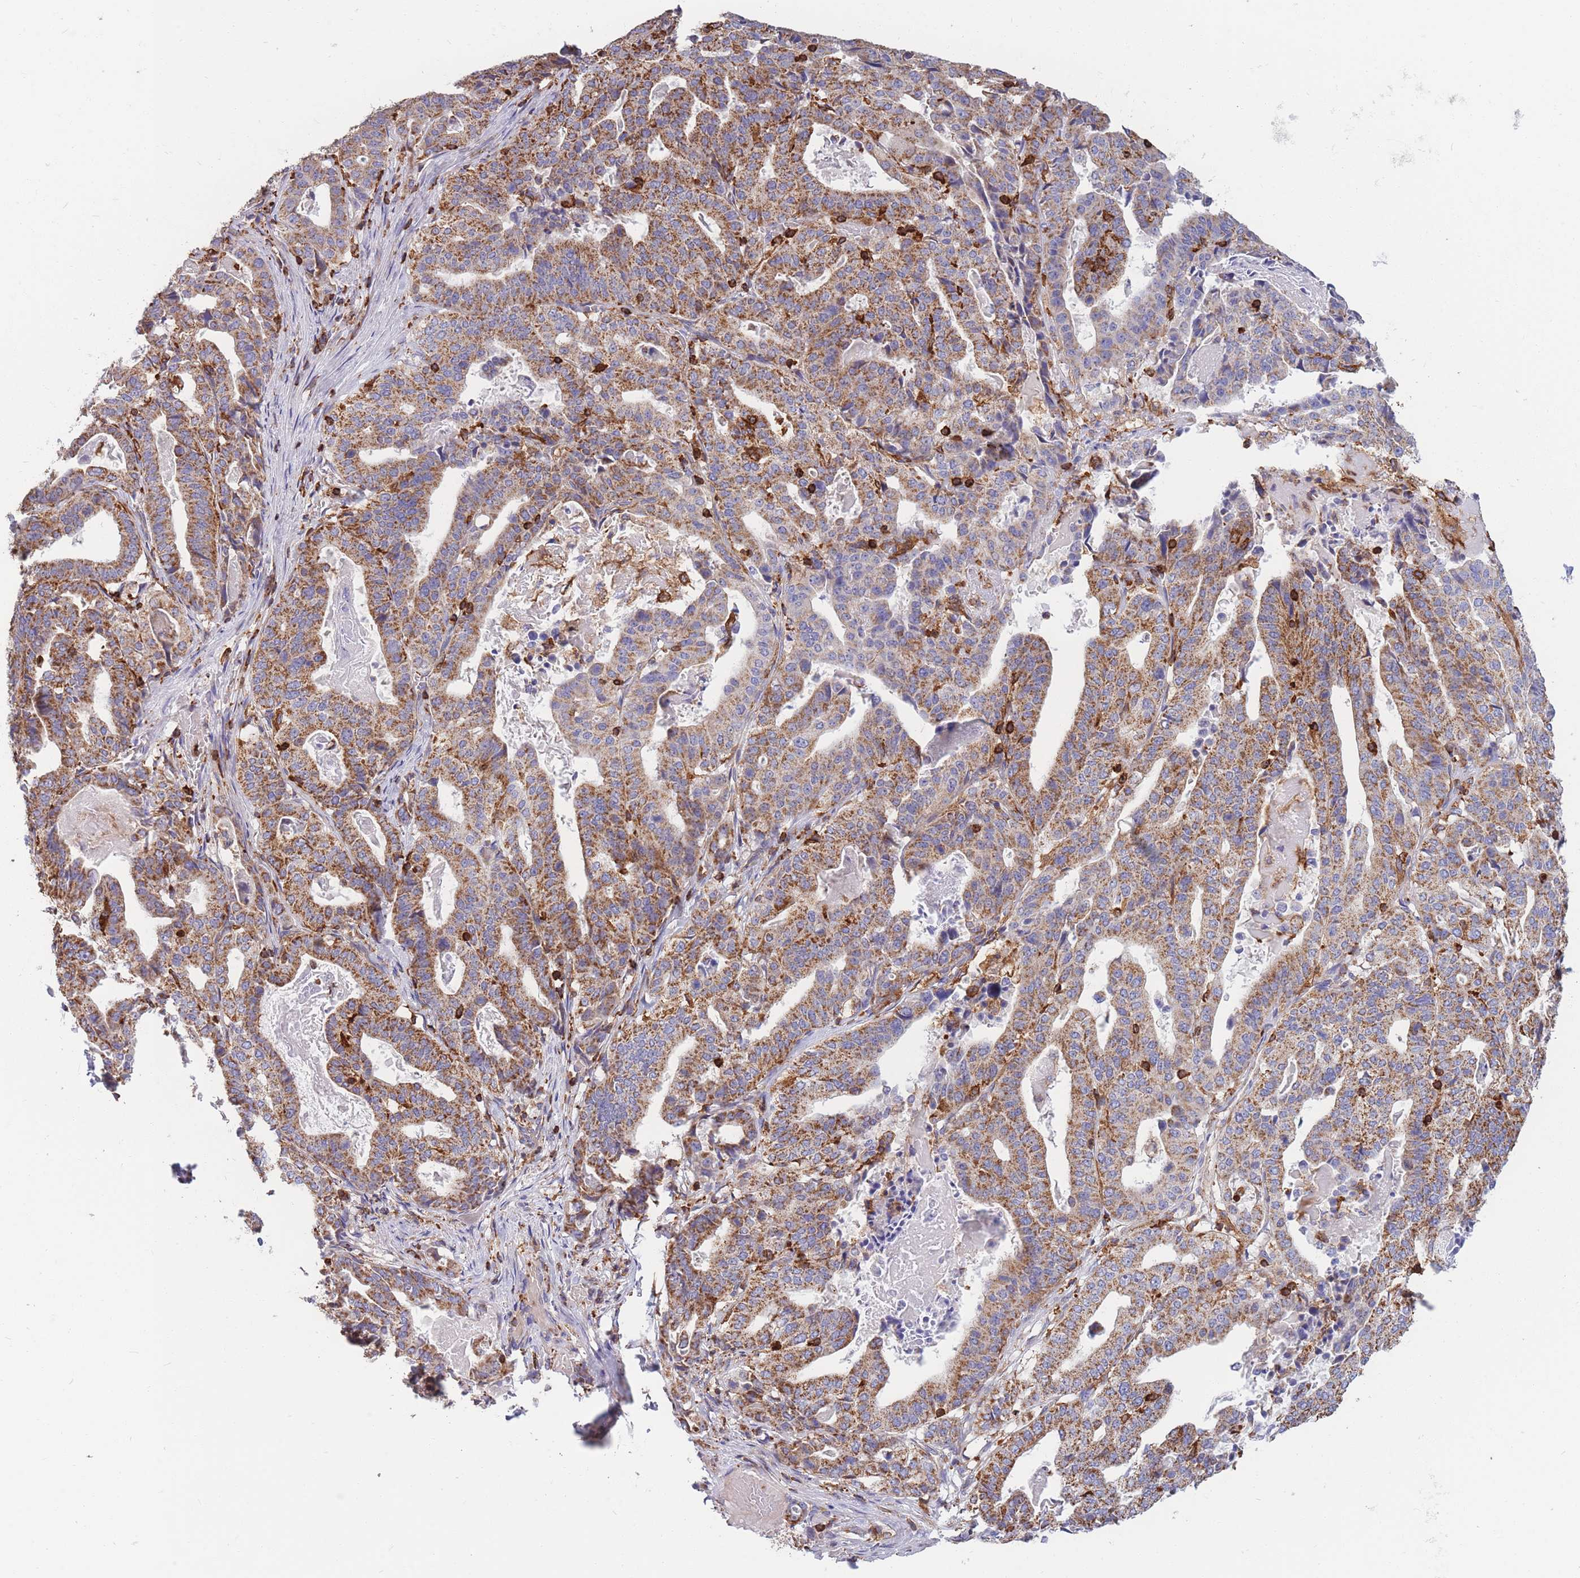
{"staining": {"intensity": "moderate", "quantity": ">75%", "location": "cytoplasmic/membranous"}, "tissue": "stomach cancer", "cell_type": "Tumor cells", "image_type": "cancer", "snomed": [{"axis": "morphology", "description": "Adenocarcinoma, NOS"}, {"axis": "topography", "description": "Stomach"}], "caption": "This is an image of immunohistochemistry (IHC) staining of adenocarcinoma (stomach), which shows moderate positivity in the cytoplasmic/membranous of tumor cells.", "gene": "MRPL54", "patient": {"sex": "male", "age": 48}}